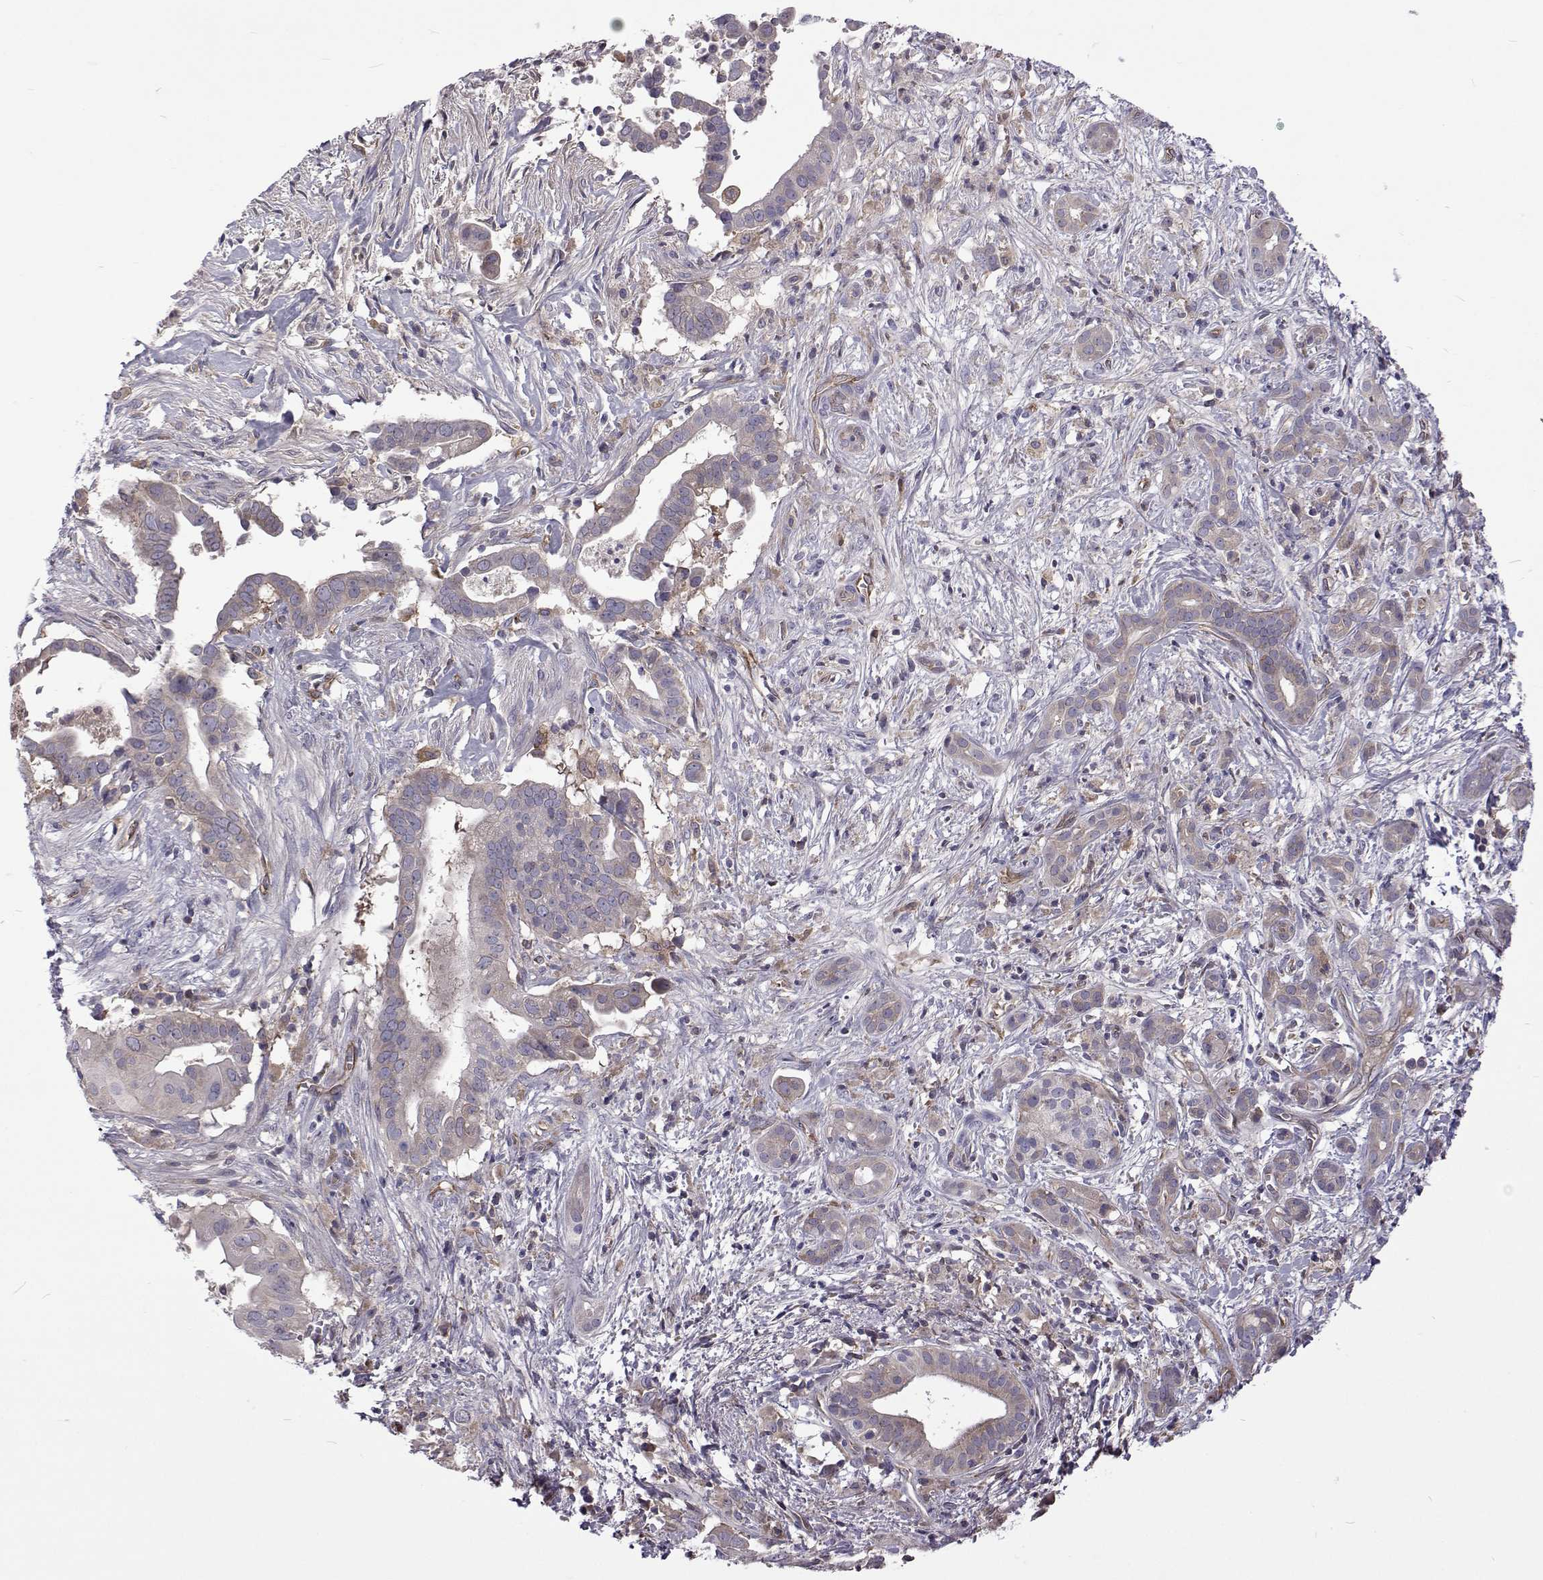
{"staining": {"intensity": "negative", "quantity": "none", "location": "none"}, "tissue": "pancreatic cancer", "cell_type": "Tumor cells", "image_type": "cancer", "snomed": [{"axis": "morphology", "description": "Adenocarcinoma, NOS"}, {"axis": "topography", "description": "Pancreas"}], "caption": "This photomicrograph is of pancreatic adenocarcinoma stained with immunohistochemistry (IHC) to label a protein in brown with the nuclei are counter-stained blue. There is no staining in tumor cells.", "gene": "TCF15", "patient": {"sex": "male", "age": 61}}